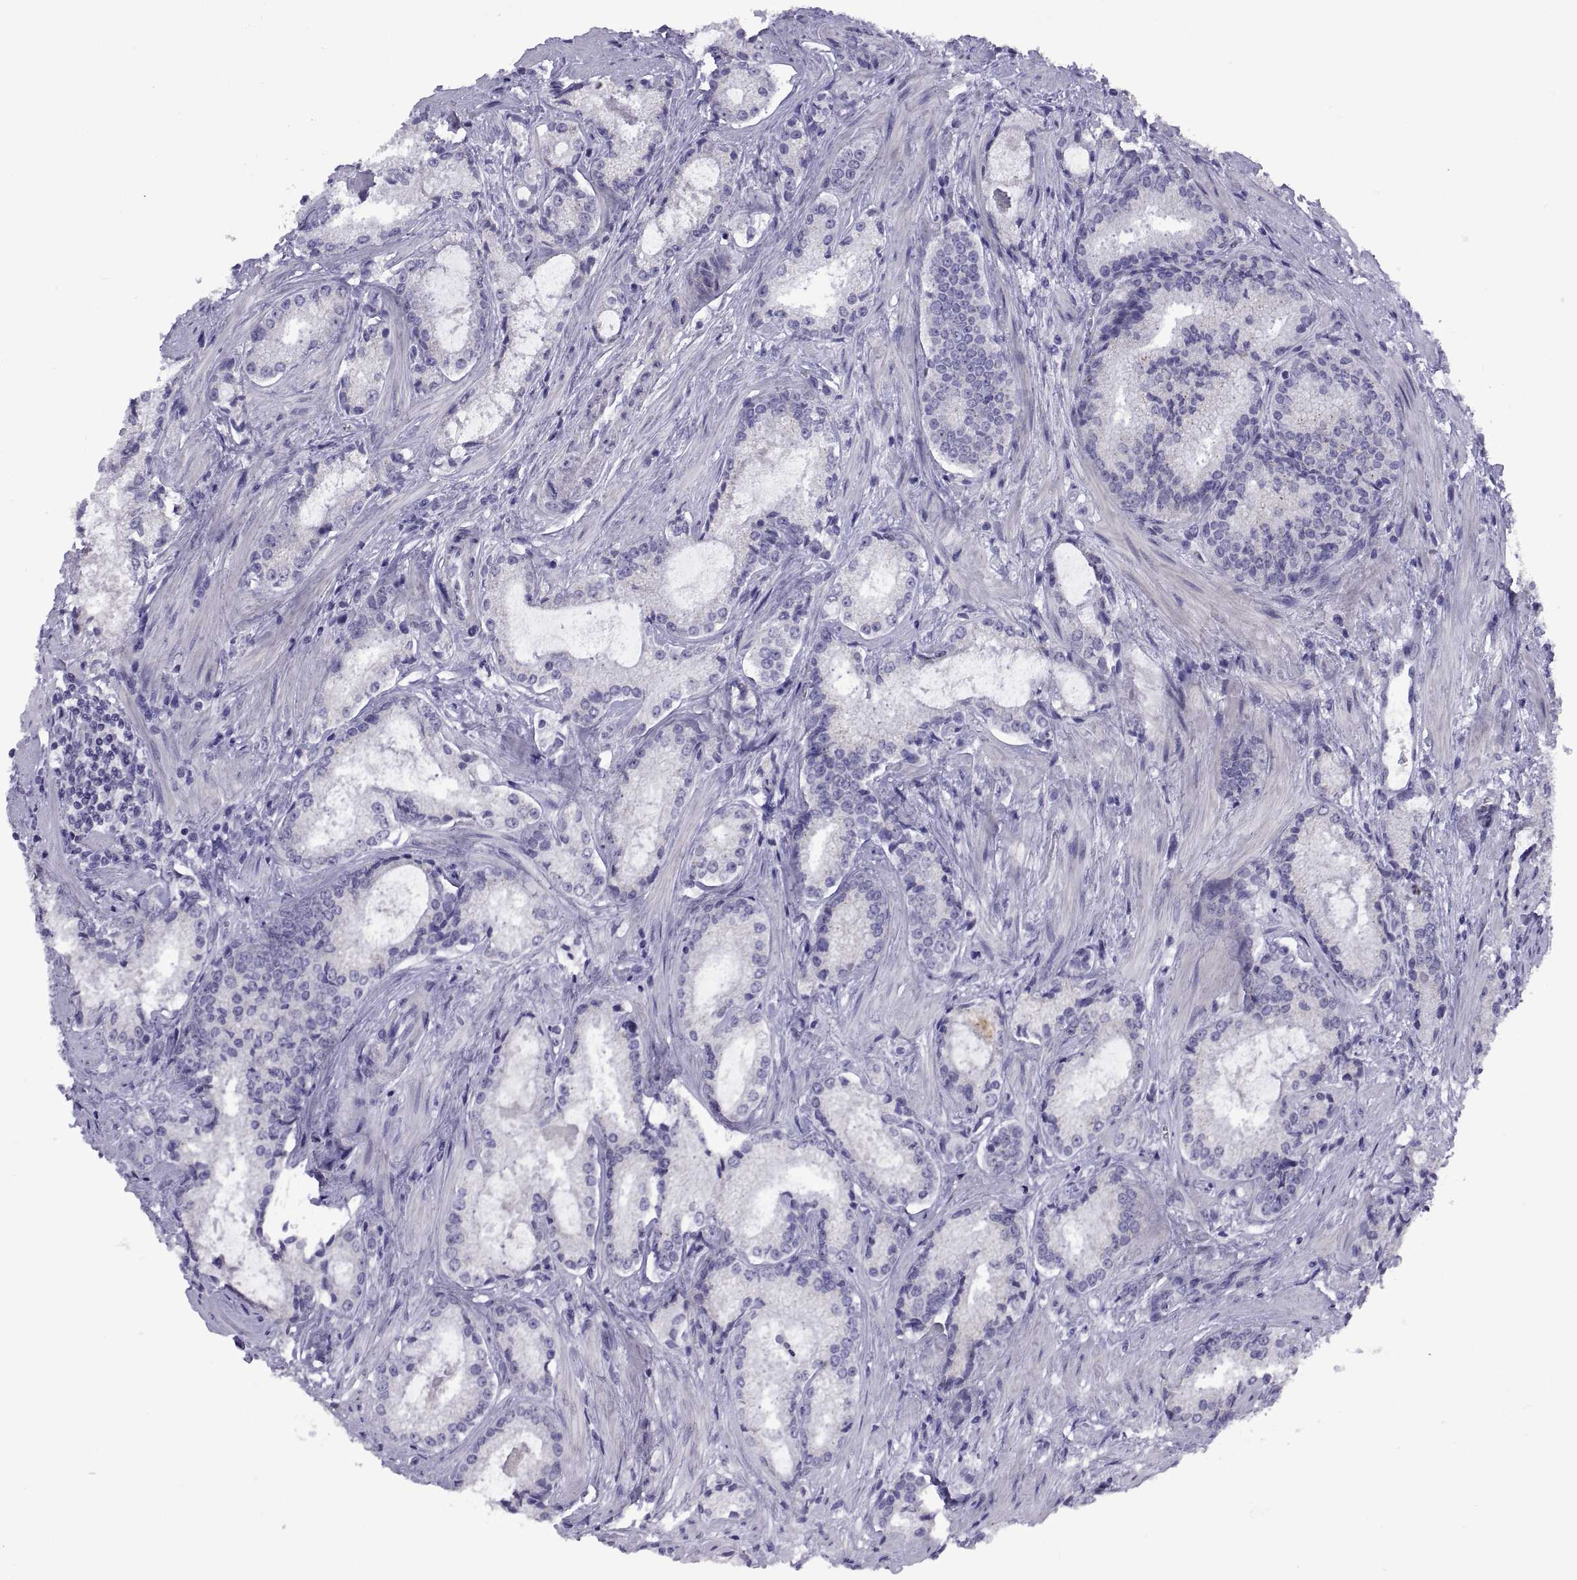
{"staining": {"intensity": "negative", "quantity": "none", "location": "none"}, "tissue": "prostate cancer", "cell_type": "Tumor cells", "image_type": "cancer", "snomed": [{"axis": "morphology", "description": "Adenocarcinoma, Low grade"}, {"axis": "topography", "description": "Prostate"}], "caption": "IHC photomicrograph of neoplastic tissue: prostate adenocarcinoma (low-grade) stained with DAB (3,3'-diaminobenzidine) exhibits no significant protein positivity in tumor cells.", "gene": "VSX2", "patient": {"sex": "male", "age": 56}}